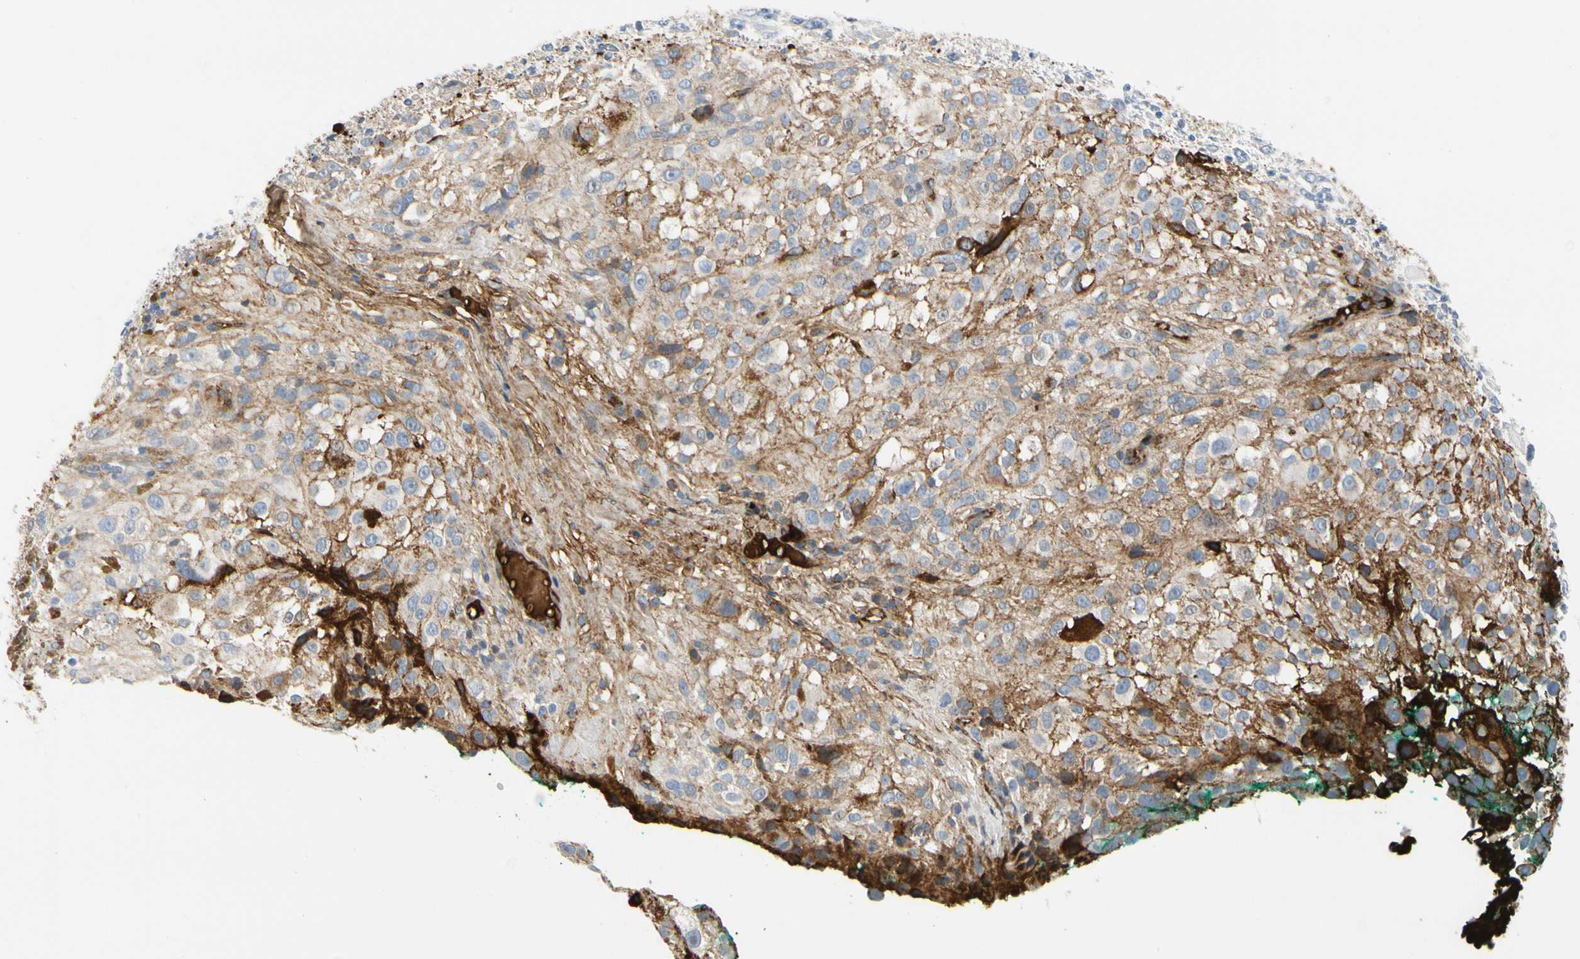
{"staining": {"intensity": "weak", "quantity": ">75%", "location": "cytoplasmic/membranous"}, "tissue": "melanoma", "cell_type": "Tumor cells", "image_type": "cancer", "snomed": [{"axis": "morphology", "description": "Necrosis, NOS"}, {"axis": "morphology", "description": "Malignant melanoma, NOS"}, {"axis": "topography", "description": "Skin"}], "caption": "Brown immunohistochemical staining in malignant melanoma shows weak cytoplasmic/membranous expression in approximately >75% of tumor cells. The staining is performed using DAB brown chromogen to label protein expression. The nuclei are counter-stained blue using hematoxylin.", "gene": "FGB", "patient": {"sex": "female", "age": 87}}